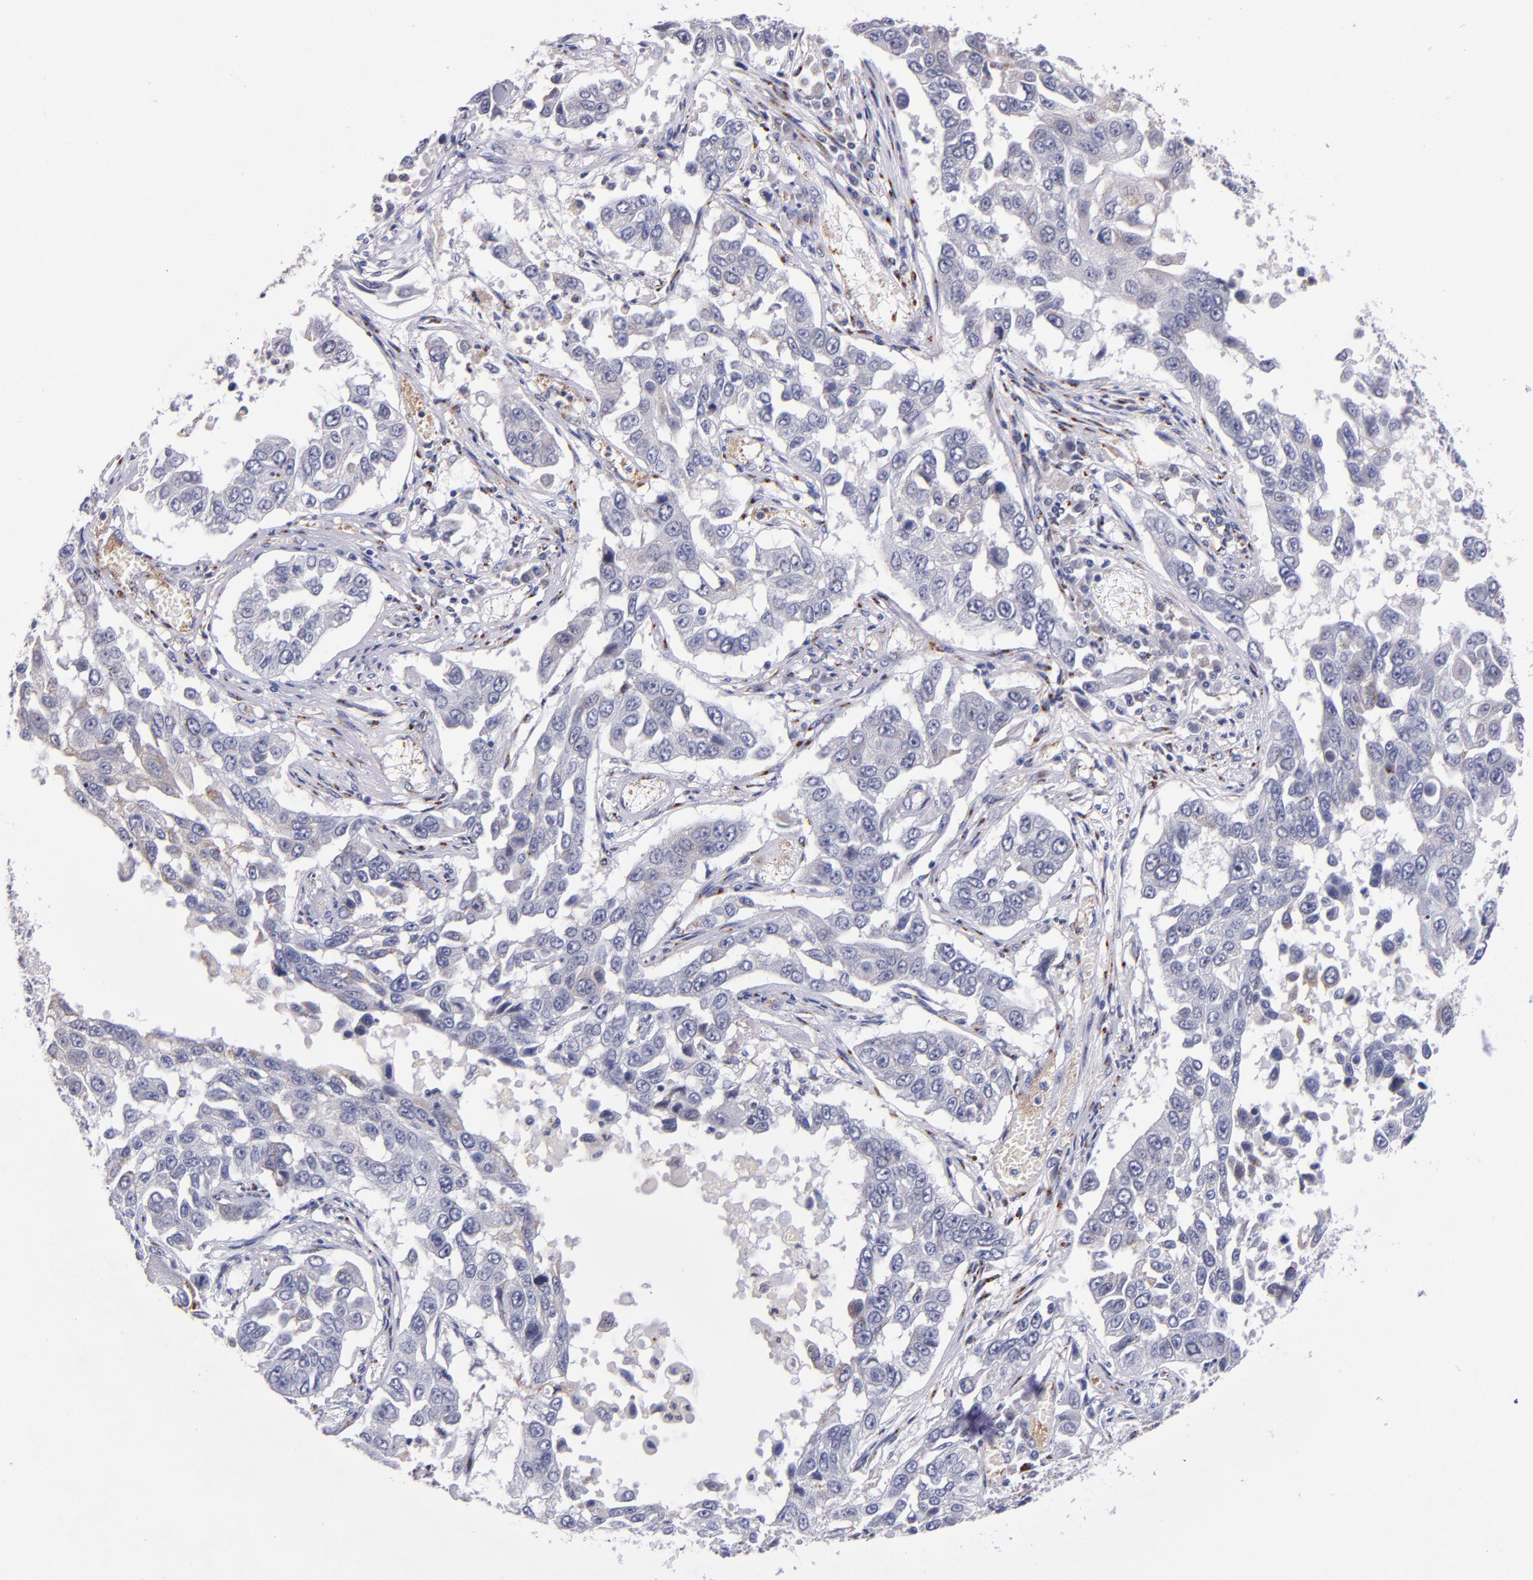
{"staining": {"intensity": "weak", "quantity": "<25%", "location": "cytoplasmic/membranous"}, "tissue": "lung cancer", "cell_type": "Tumor cells", "image_type": "cancer", "snomed": [{"axis": "morphology", "description": "Squamous cell carcinoma, NOS"}, {"axis": "topography", "description": "Lung"}], "caption": "Human squamous cell carcinoma (lung) stained for a protein using immunohistochemistry (IHC) displays no staining in tumor cells.", "gene": "RAB41", "patient": {"sex": "male", "age": 71}}